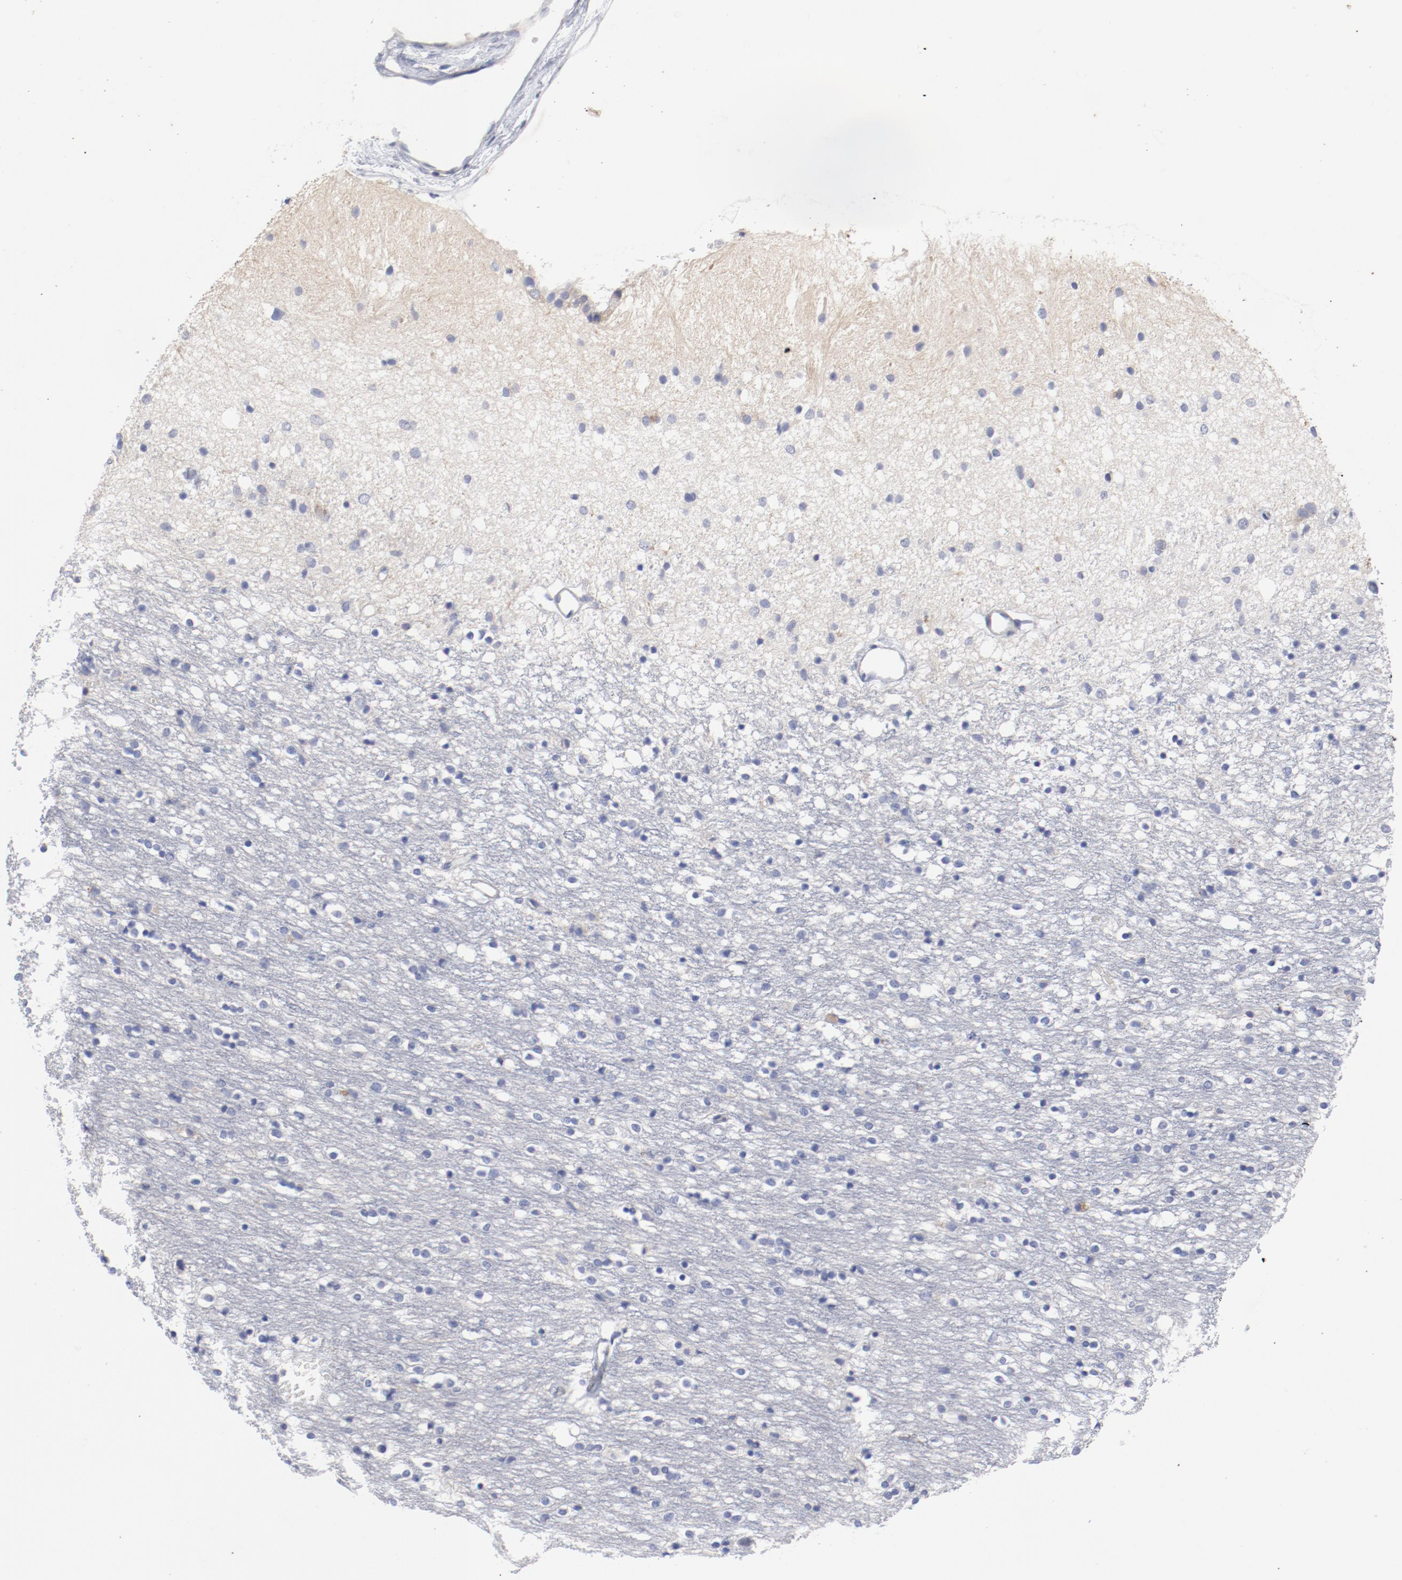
{"staining": {"intensity": "negative", "quantity": "none", "location": "none"}, "tissue": "caudate", "cell_type": "Glial cells", "image_type": "normal", "snomed": [{"axis": "morphology", "description": "Normal tissue, NOS"}, {"axis": "topography", "description": "Lateral ventricle wall"}], "caption": "This is an IHC histopathology image of benign caudate. There is no positivity in glial cells.", "gene": "TSPAN6", "patient": {"sex": "female", "age": 54}}